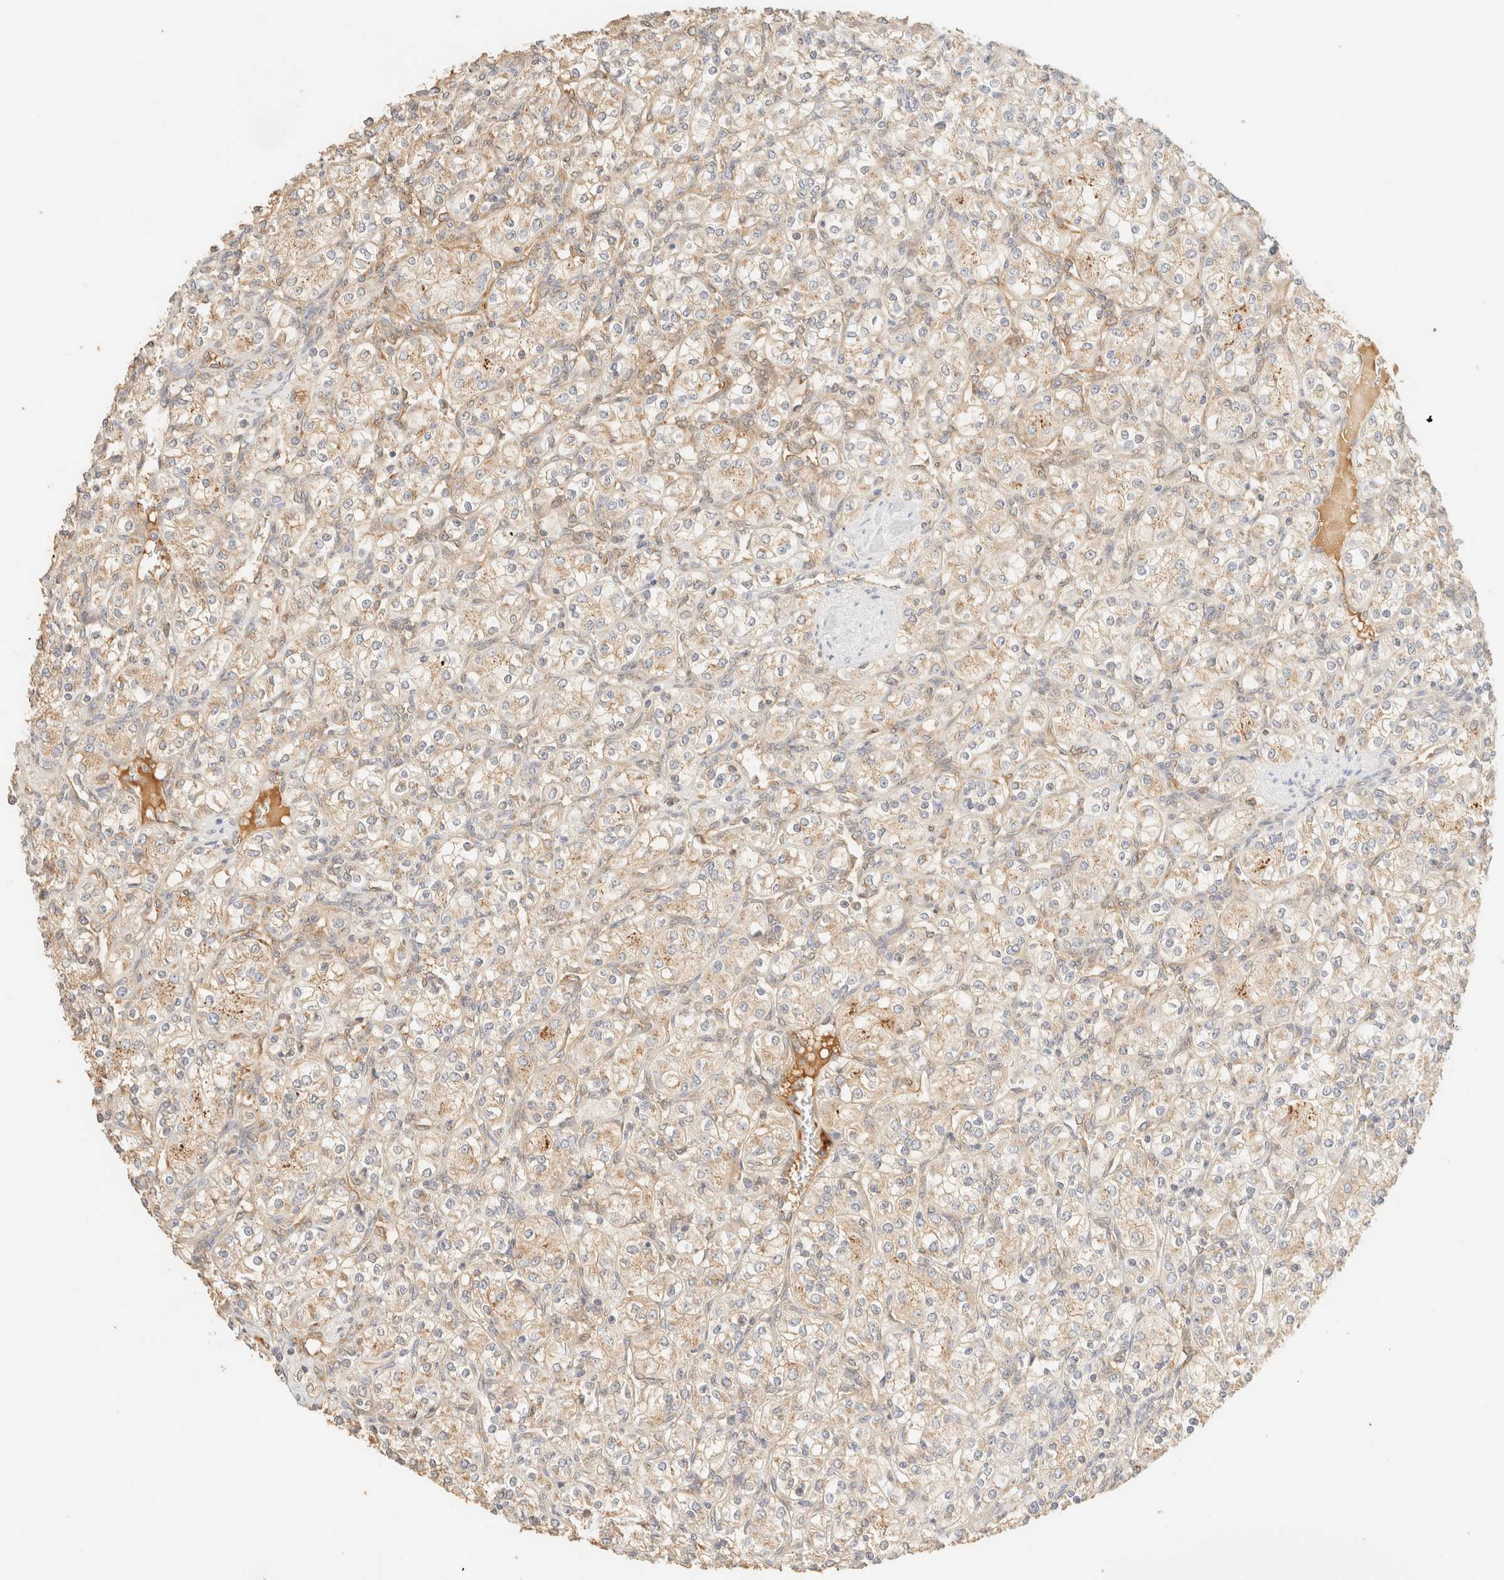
{"staining": {"intensity": "weak", "quantity": "25%-75%", "location": "cytoplasmic/membranous"}, "tissue": "renal cancer", "cell_type": "Tumor cells", "image_type": "cancer", "snomed": [{"axis": "morphology", "description": "Adenocarcinoma, NOS"}, {"axis": "topography", "description": "Kidney"}], "caption": "A photomicrograph of renal cancer stained for a protein demonstrates weak cytoplasmic/membranous brown staining in tumor cells. Nuclei are stained in blue.", "gene": "FHOD1", "patient": {"sex": "male", "age": 77}}